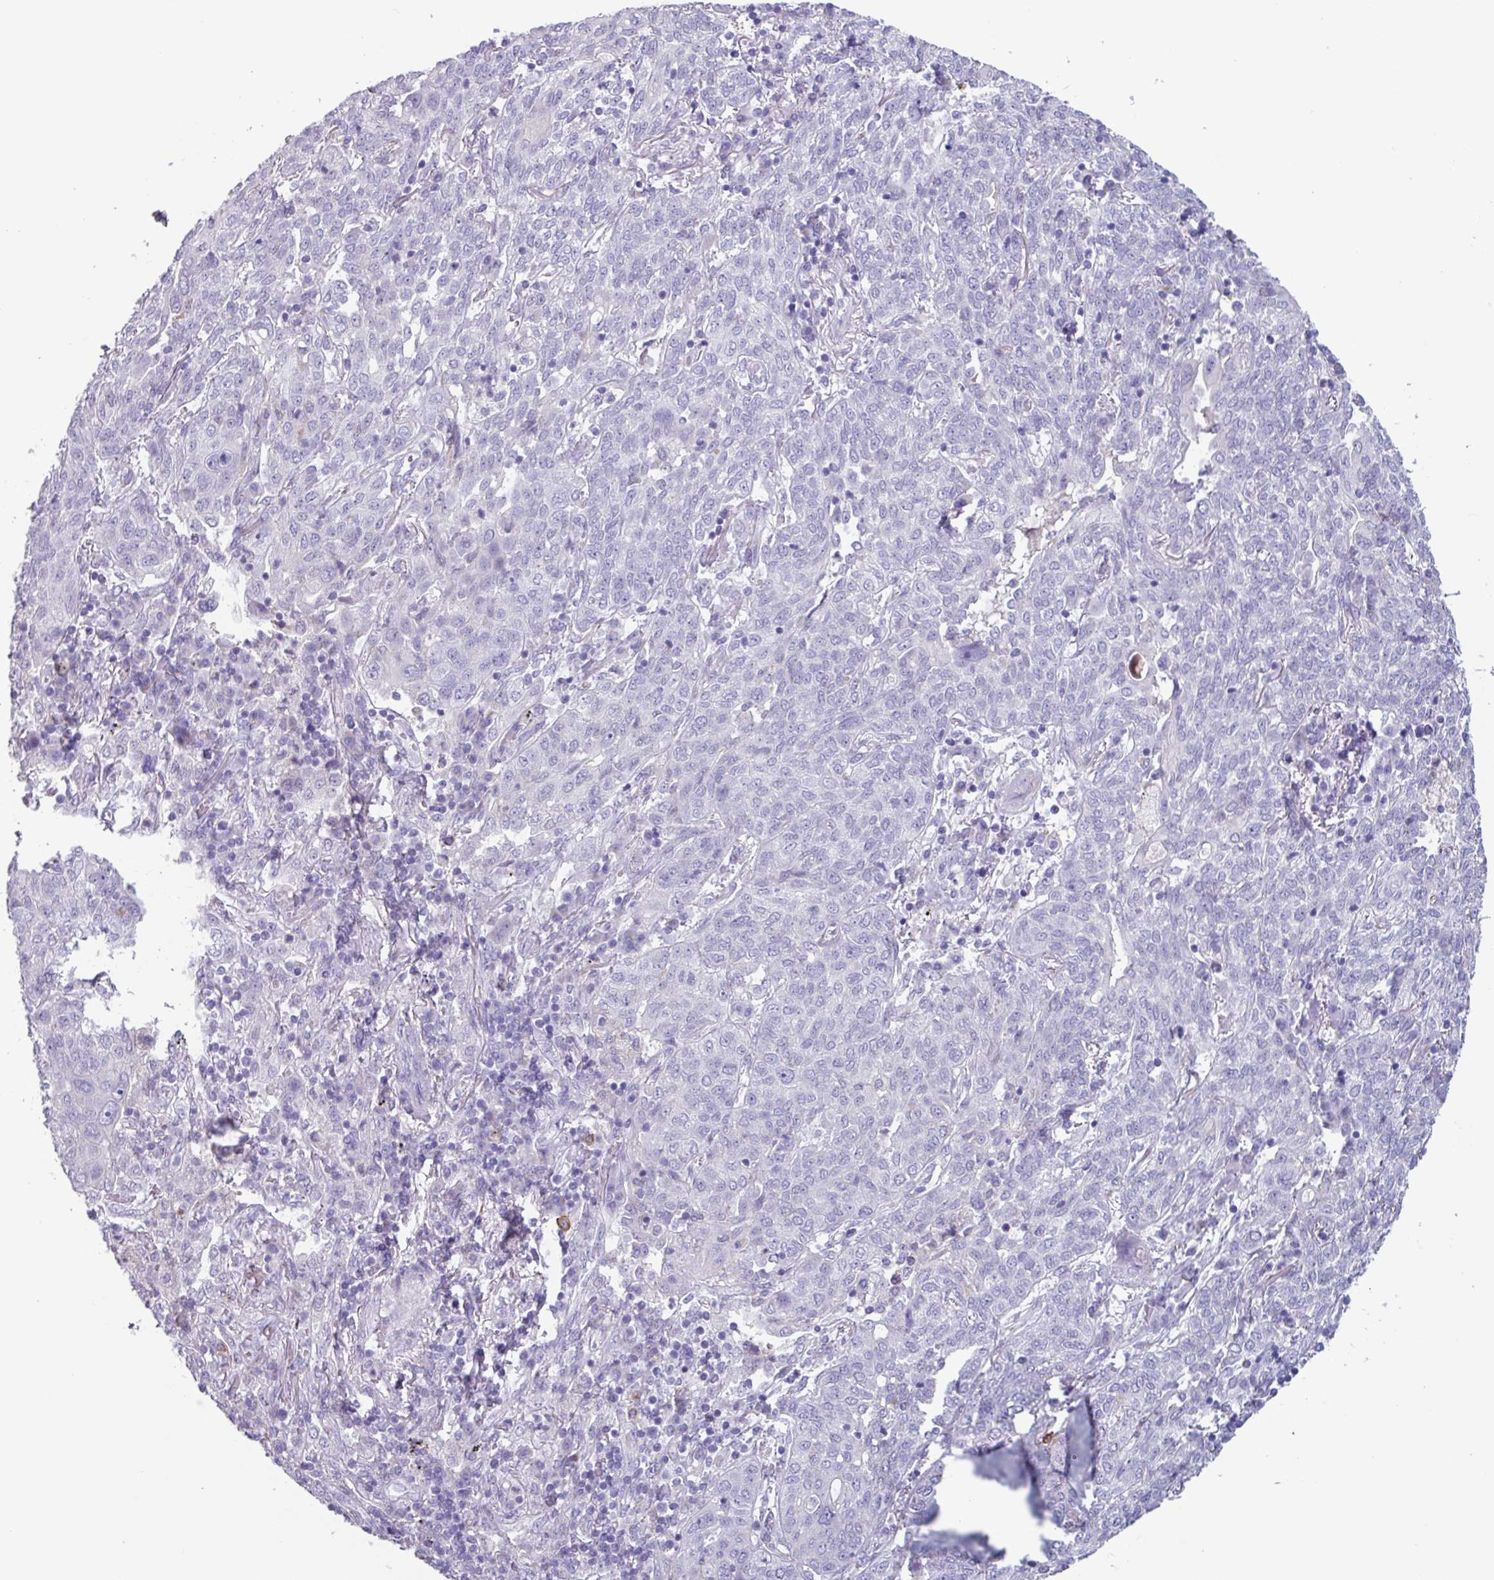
{"staining": {"intensity": "negative", "quantity": "none", "location": "none"}, "tissue": "lung cancer", "cell_type": "Tumor cells", "image_type": "cancer", "snomed": [{"axis": "morphology", "description": "Squamous cell carcinoma, NOS"}, {"axis": "topography", "description": "Lung"}], "caption": "Immunohistochemistry (IHC) micrograph of neoplastic tissue: lung cancer (squamous cell carcinoma) stained with DAB reveals no significant protein positivity in tumor cells.", "gene": "ADGRE1", "patient": {"sex": "female", "age": 70}}